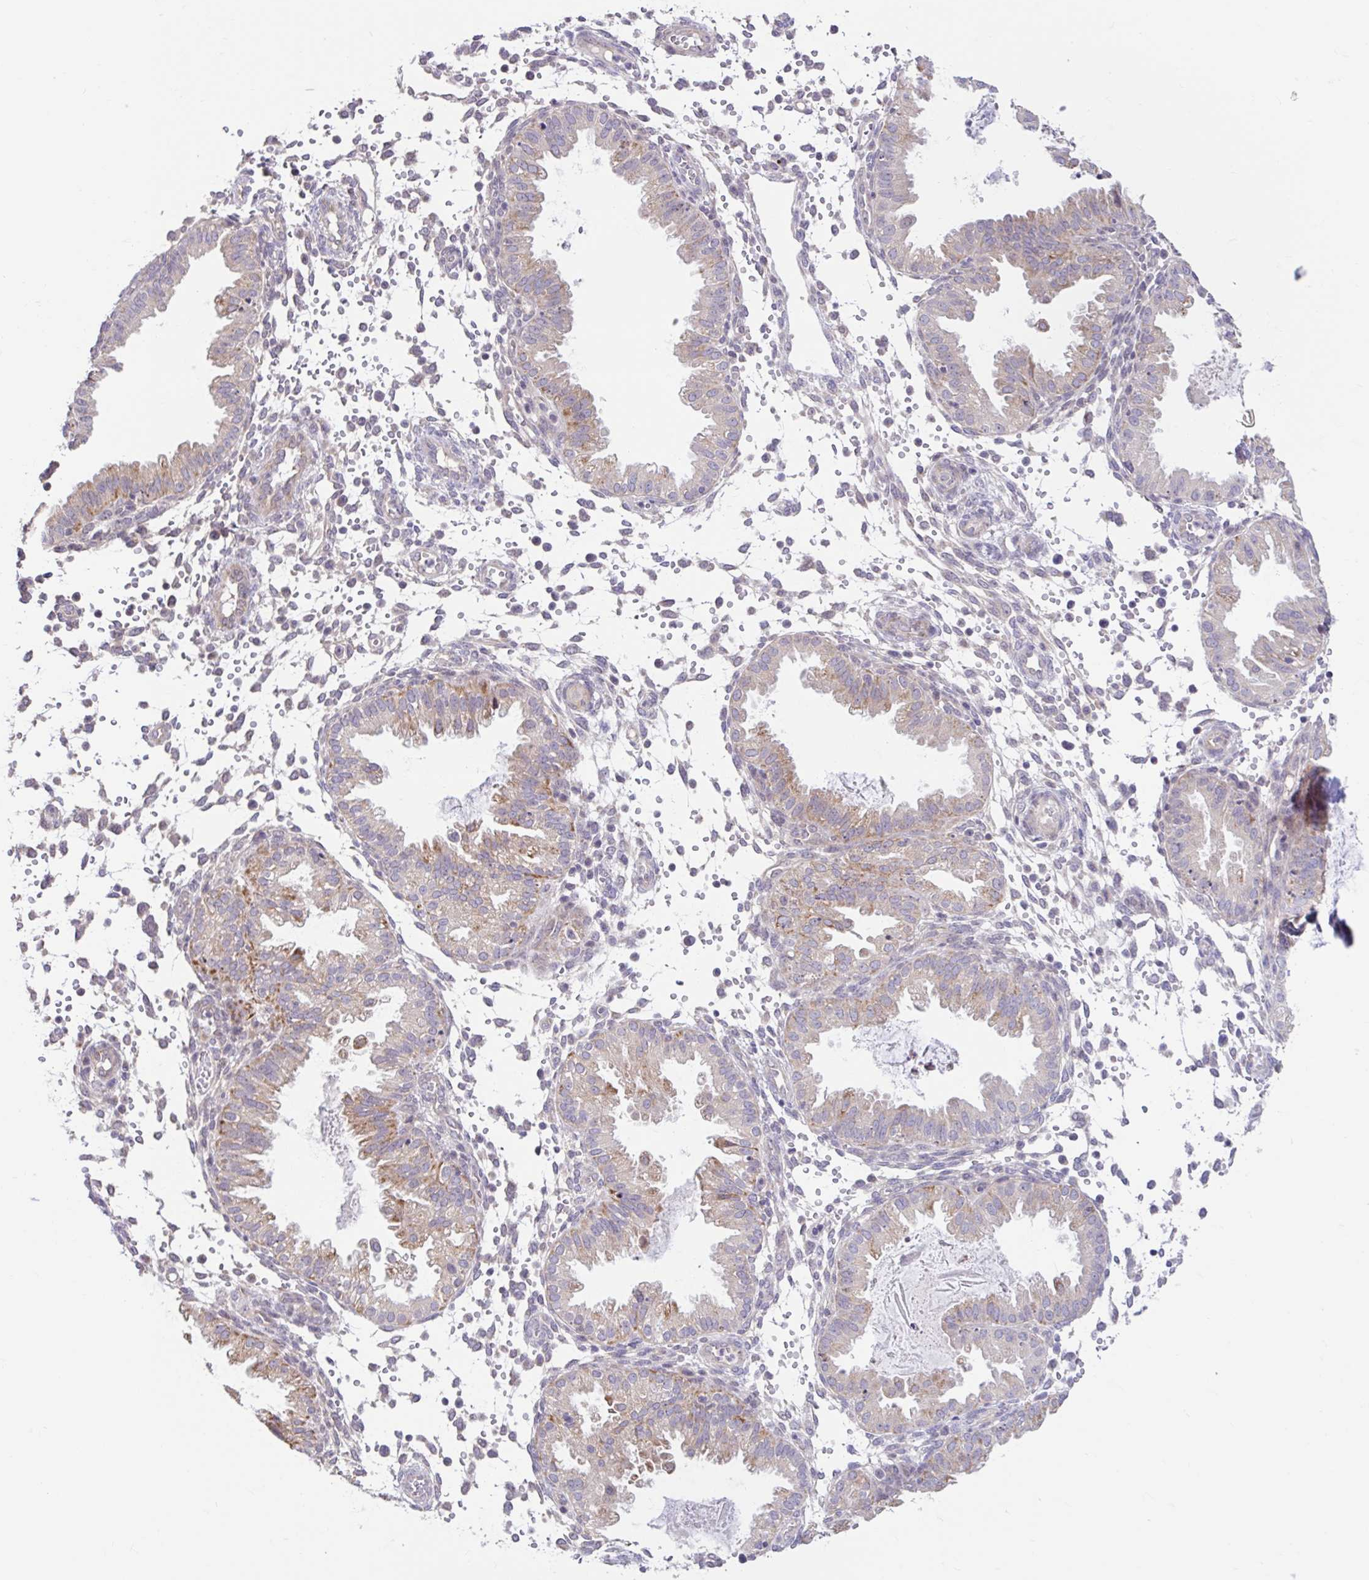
{"staining": {"intensity": "negative", "quantity": "none", "location": "none"}, "tissue": "endometrium", "cell_type": "Cells in endometrial stroma", "image_type": "normal", "snomed": [{"axis": "morphology", "description": "Normal tissue, NOS"}, {"axis": "topography", "description": "Endometrium"}], "caption": "The immunohistochemistry (IHC) photomicrograph has no significant staining in cells in endometrial stroma of endometrium. (Brightfield microscopy of DAB immunohistochemistry at high magnification).", "gene": "NT5C1B", "patient": {"sex": "female", "age": 33}}